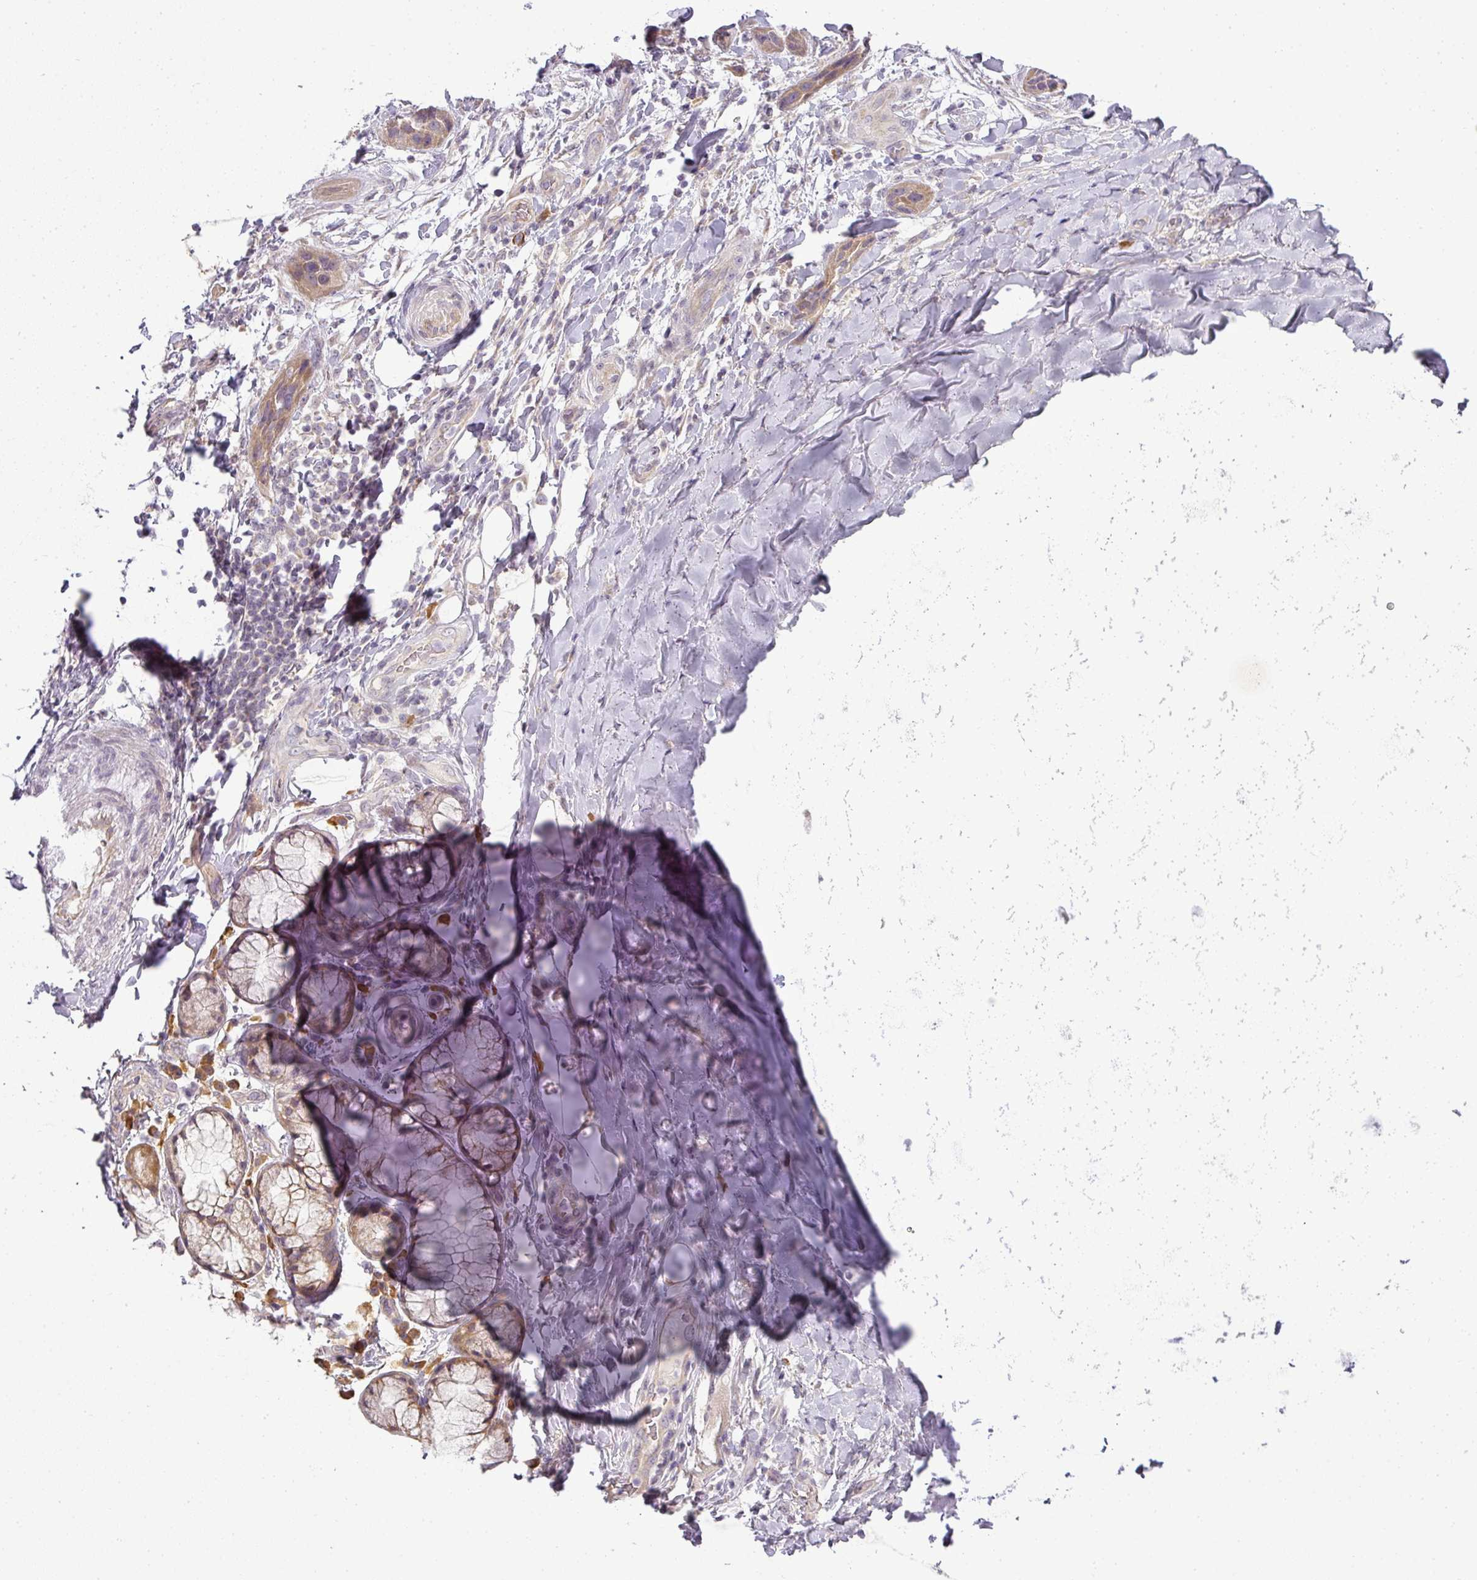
{"staining": {"intensity": "negative", "quantity": "none", "location": "none"}, "tissue": "adipose tissue", "cell_type": "Adipocytes", "image_type": "normal", "snomed": [{"axis": "morphology", "description": "Normal tissue, NOS"}, {"axis": "morphology", "description": "Squamous cell carcinoma, NOS"}, {"axis": "topography", "description": "Bronchus"}, {"axis": "topography", "description": "Lung"}], "caption": "This is a micrograph of immunohistochemistry staining of benign adipose tissue, which shows no expression in adipocytes.", "gene": "LY75", "patient": {"sex": "female", "age": 70}}